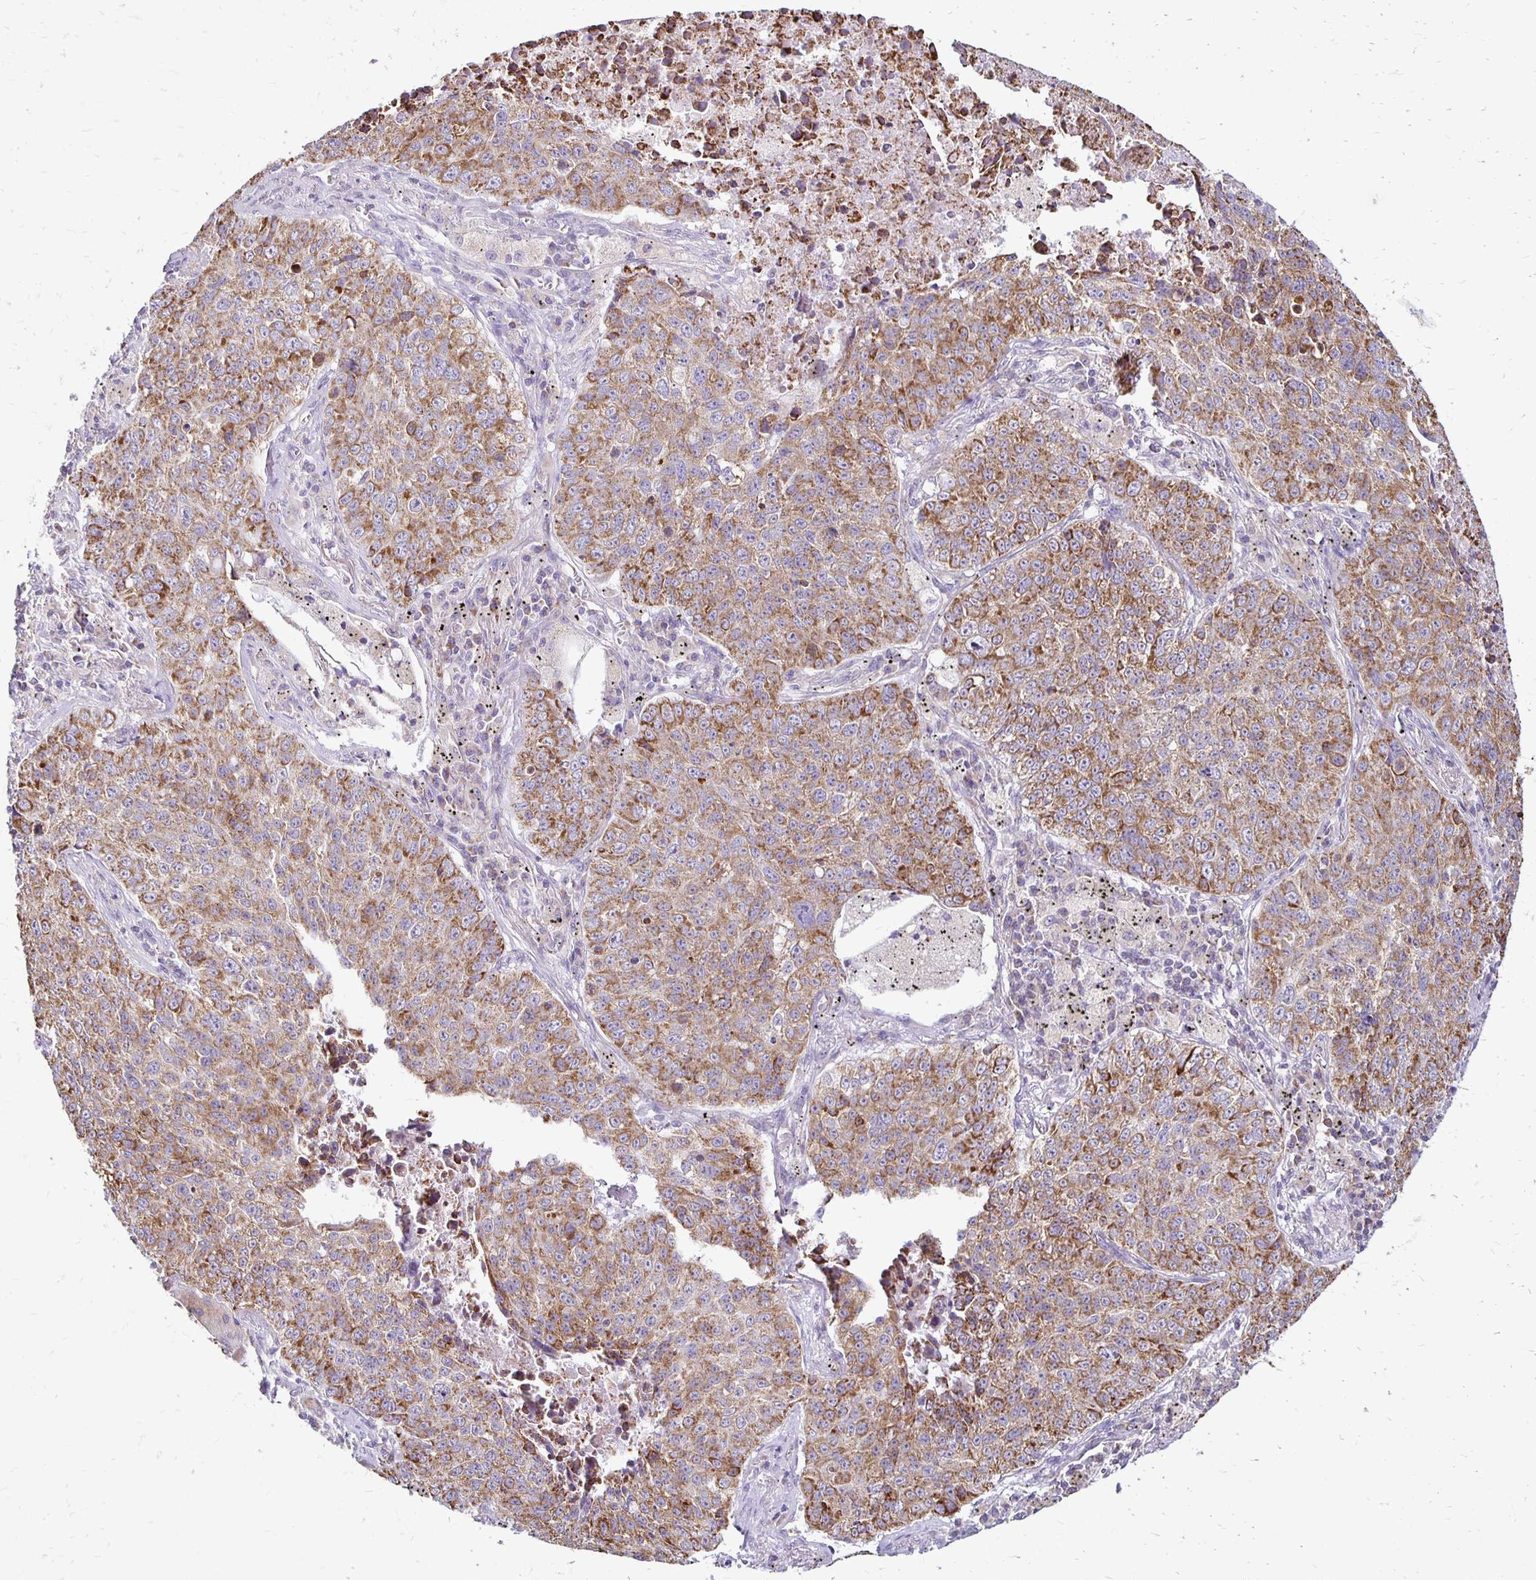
{"staining": {"intensity": "moderate", "quantity": ">75%", "location": "cytoplasmic/membranous"}, "tissue": "lung cancer", "cell_type": "Tumor cells", "image_type": "cancer", "snomed": [{"axis": "morphology", "description": "Normal morphology"}, {"axis": "morphology", "description": "Aneuploidy"}, {"axis": "morphology", "description": "Squamous cell carcinoma, NOS"}, {"axis": "topography", "description": "Lymph node"}, {"axis": "topography", "description": "Lung"}], "caption": "Lung cancer tissue demonstrates moderate cytoplasmic/membranous expression in approximately >75% of tumor cells, visualized by immunohistochemistry.", "gene": "IER3", "patient": {"sex": "female", "age": 76}}